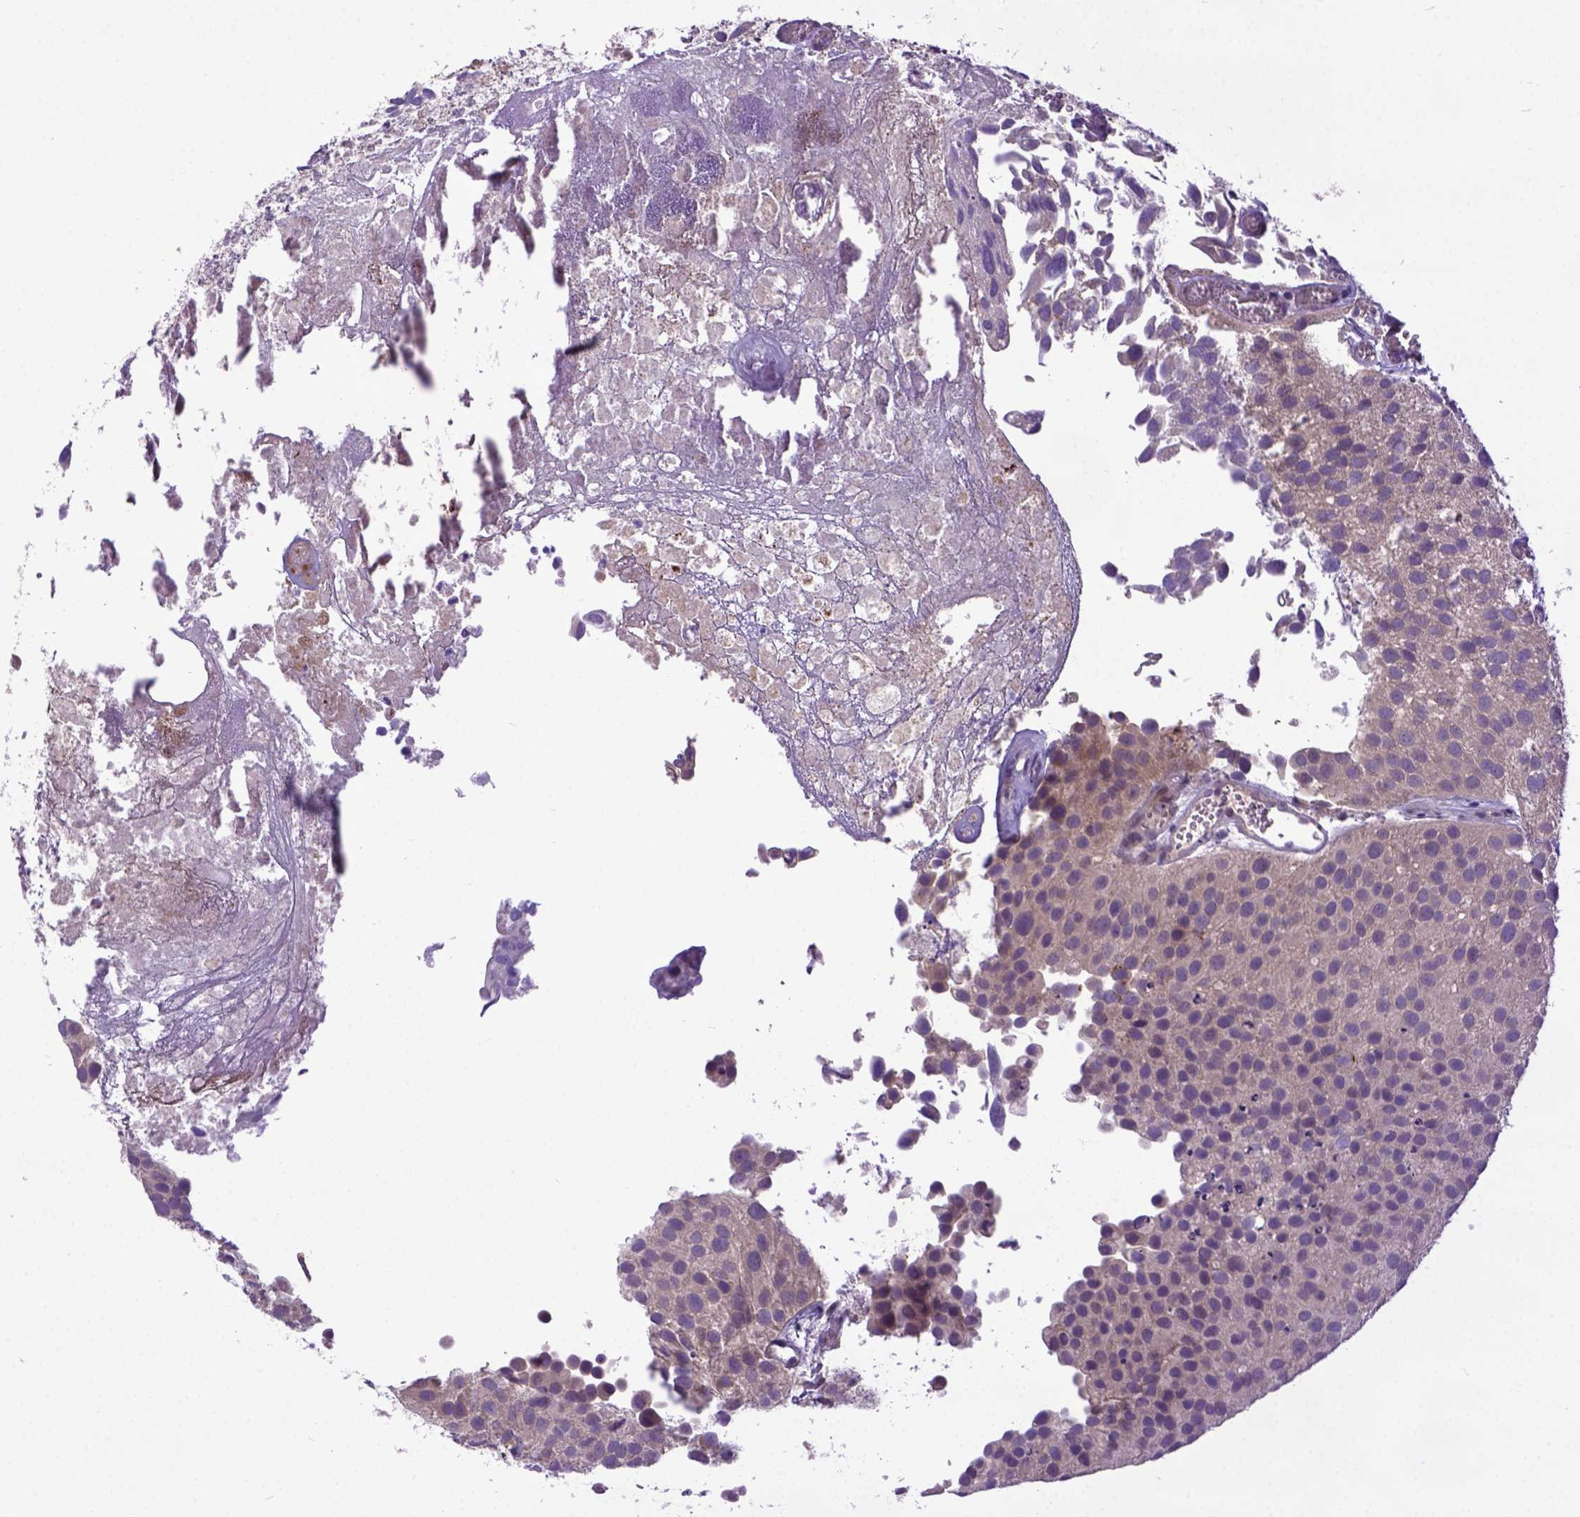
{"staining": {"intensity": "weak", "quantity": "25%-75%", "location": "cytoplasmic/membranous"}, "tissue": "urothelial cancer", "cell_type": "Tumor cells", "image_type": "cancer", "snomed": [{"axis": "morphology", "description": "Urothelial carcinoma, Low grade"}, {"axis": "topography", "description": "Urinary bladder"}], "caption": "This micrograph exhibits IHC staining of human urothelial cancer, with low weak cytoplasmic/membranous positivity in approximately 25%-75% of tumor cells.", "gene": "CPNE1", "patient": {"sex": "female", "age": 69}}